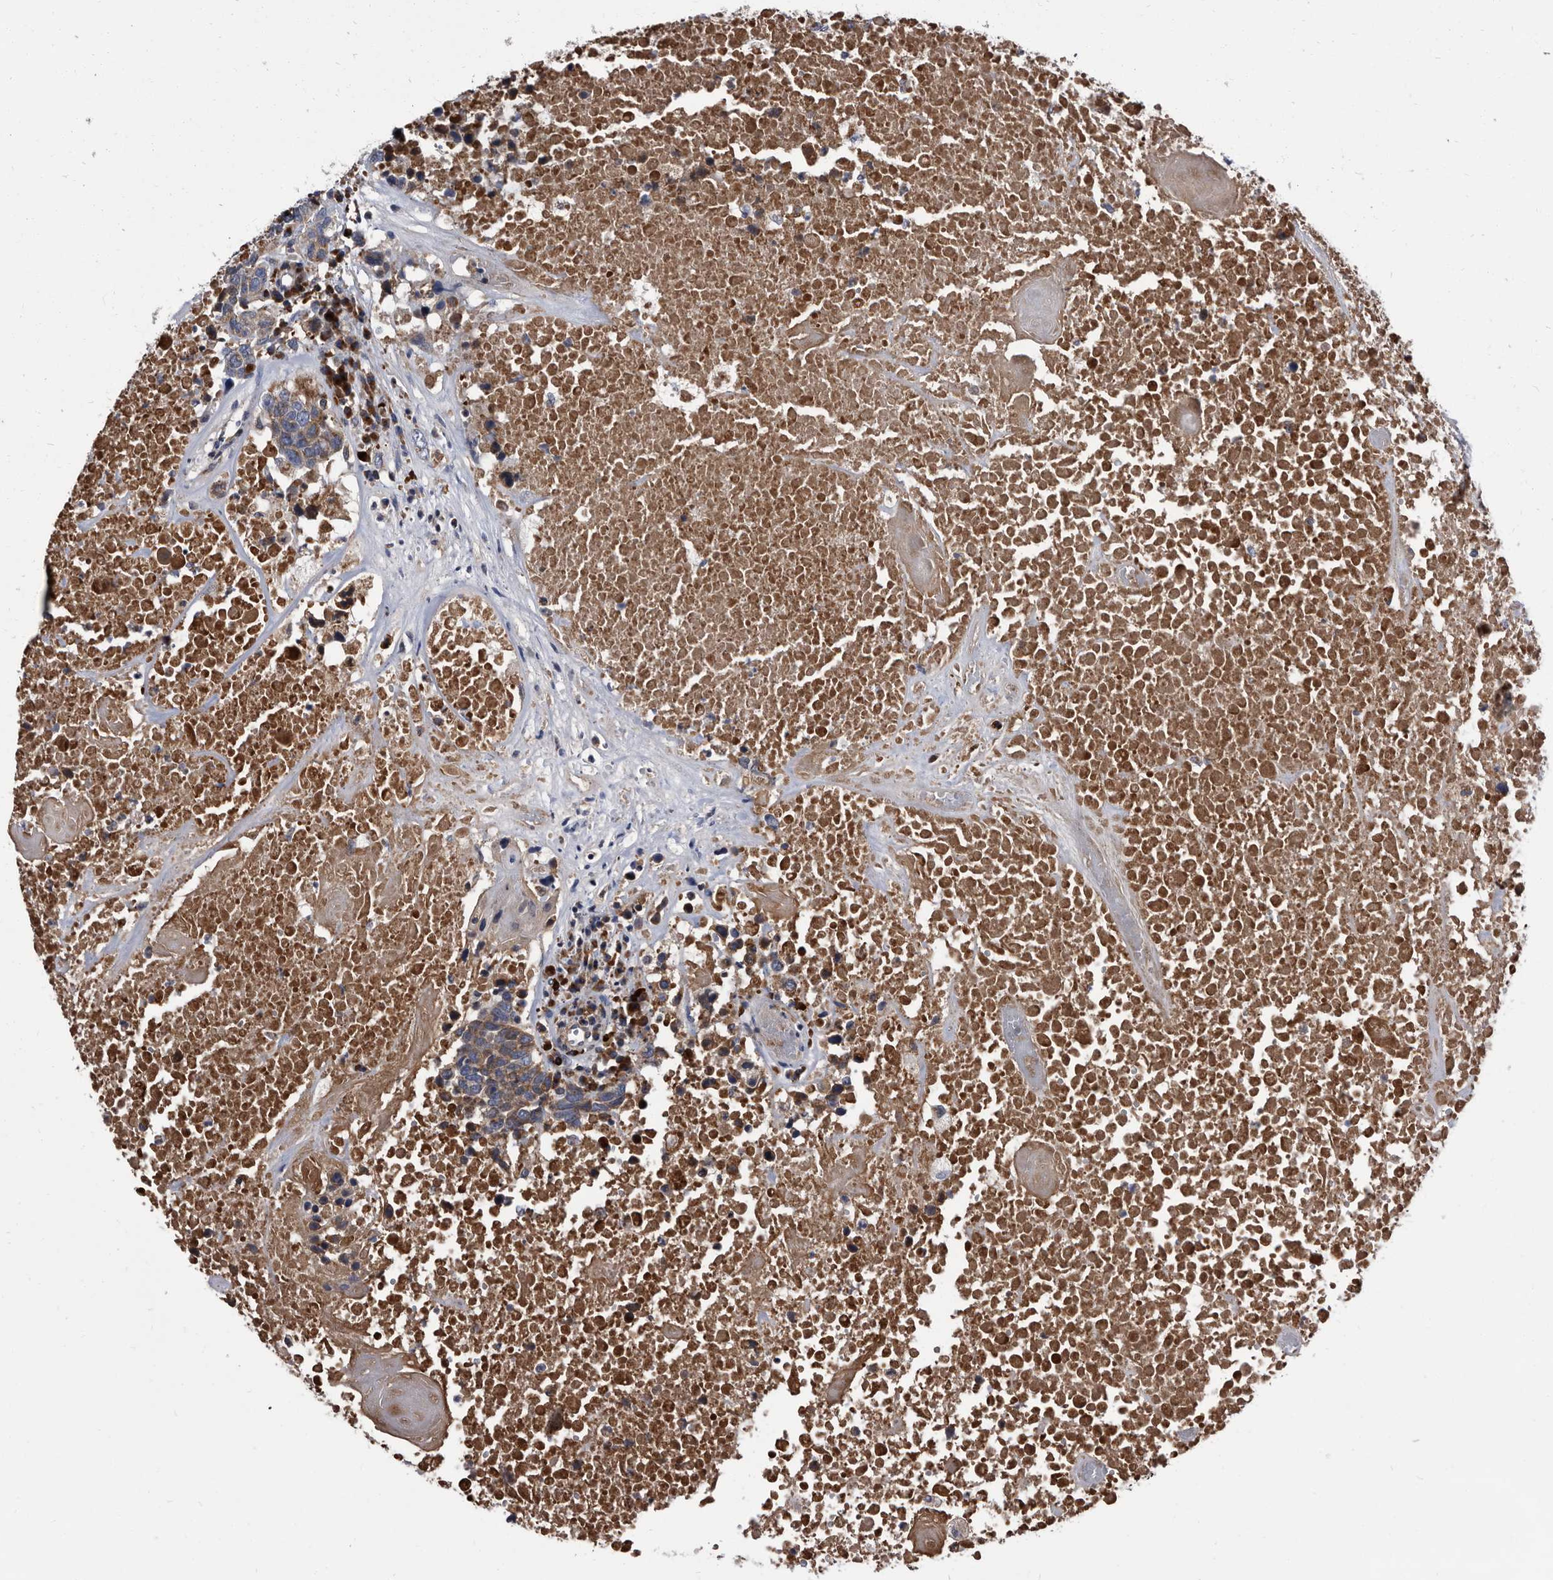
{"staining": {"intensity": "weak", "quantity": ">75%", "location": "cytoplasmic/membranous"}, "tissue": "head and neck cancer", "cell_type": "Tumor cells", "image_type": "cancer", "snomed": [{"axis": "morphology", "description": "Squamous cell carcinoma, NOS"}, {"axis": "topography", "description": "Head-Neck"}], "caption": "There is low levels of weak cytoplasmic/membranous staining in tumor cells of head and neck cancer, as demonstrated by immunohistochemical staining (brown color).", "gene": "DTNBP1", "patient": {"sex": "male", "age": 66}}